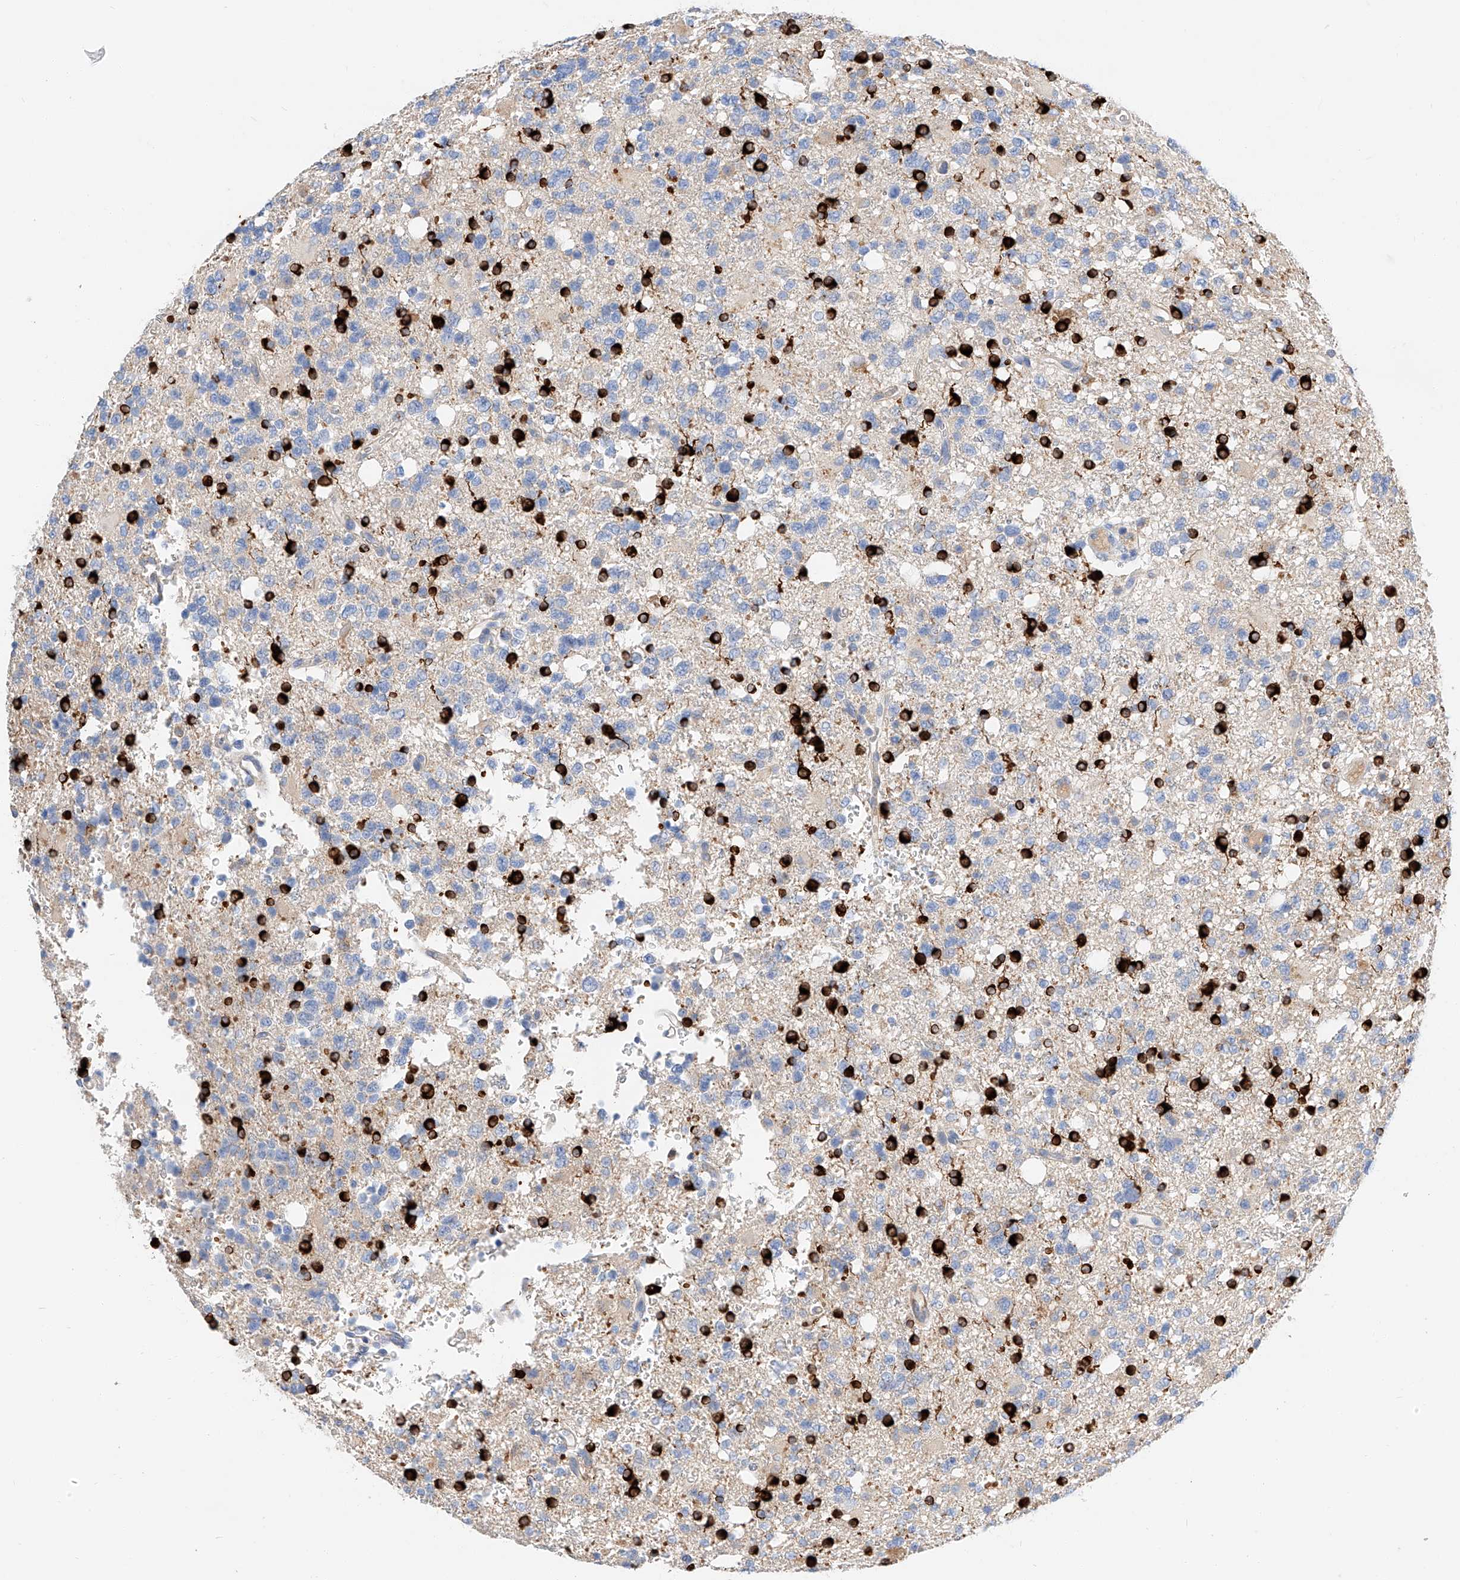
{"staining": {"intensity": "negative", "quantity": "none", "location": "none"}, "tissue": "glioma", "cell_type": "Tumor cells", "image_type": "cancer", "snomed": [{"axis": "morphology", "description": "Glioma, malignant, High grade"}, {"axis": "topography", "description": "Brain"}], "caption": "This is an IHC photomicrograph of human high-grade glioma (malignant). There is no positivity in tumor cells.", "gene": "MAP7", "patient": {"sex": "female", "age": 62}}